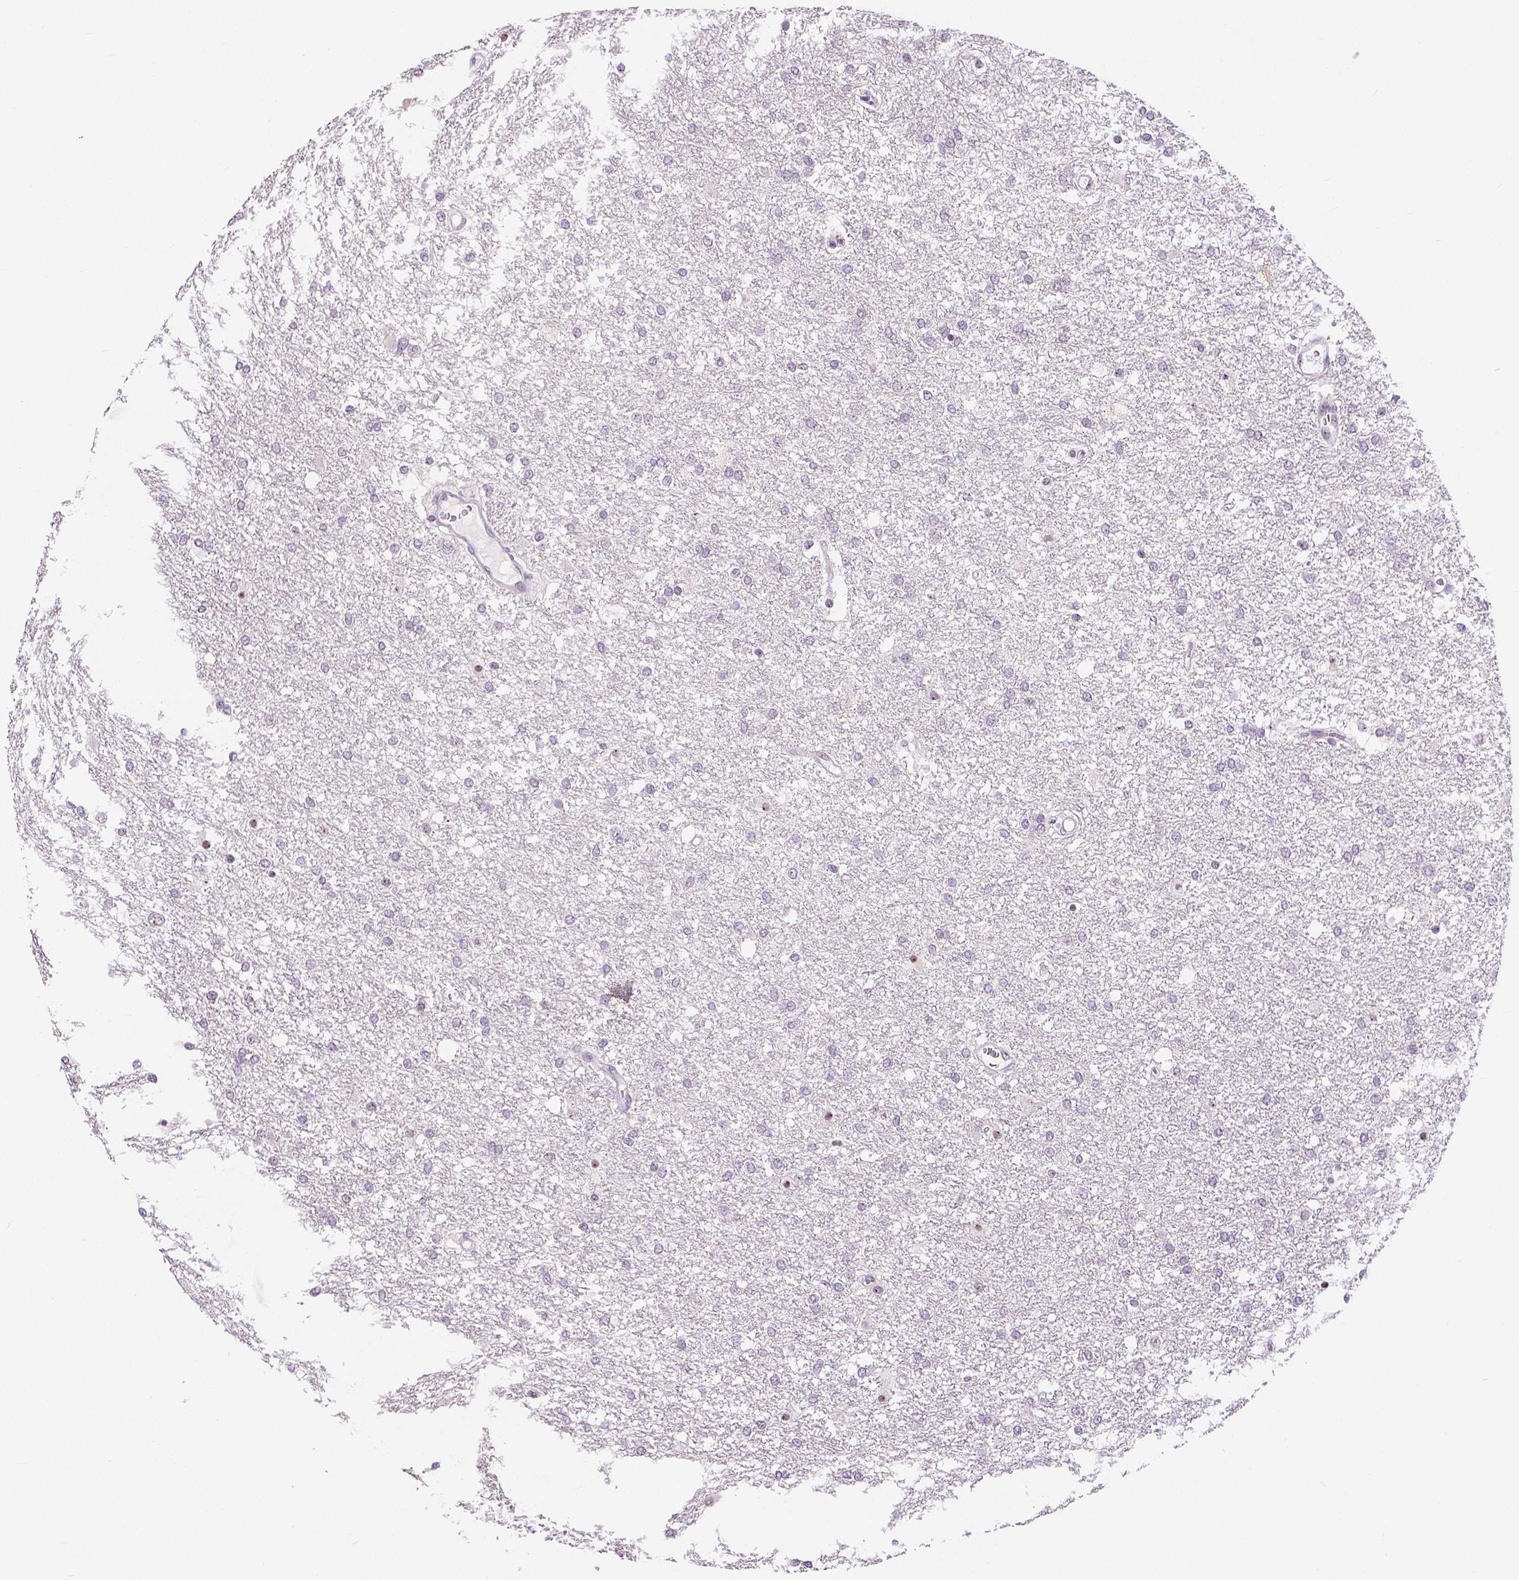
{"staining": {"intensity": "negative", "quantity": "none", "location": "none"}, "tissue": "glioma", "cell_type": "Tumor cells", "image_type": "cancer", "snomed": [{"axis": "morphology", "description": "Glioma, malignant, High grade"}, {"axis": "topography", "description": "Brain"}], "caption": "This histopathology image is of malignant high-grade glioma stained with immunohistochemistry (IHC) to label a protein in brown with the nuclei are counter-stained blue. There is no expression in tumor cells.", "gene": "NHP2", "patient": {"sex": "female", "age": 61}}